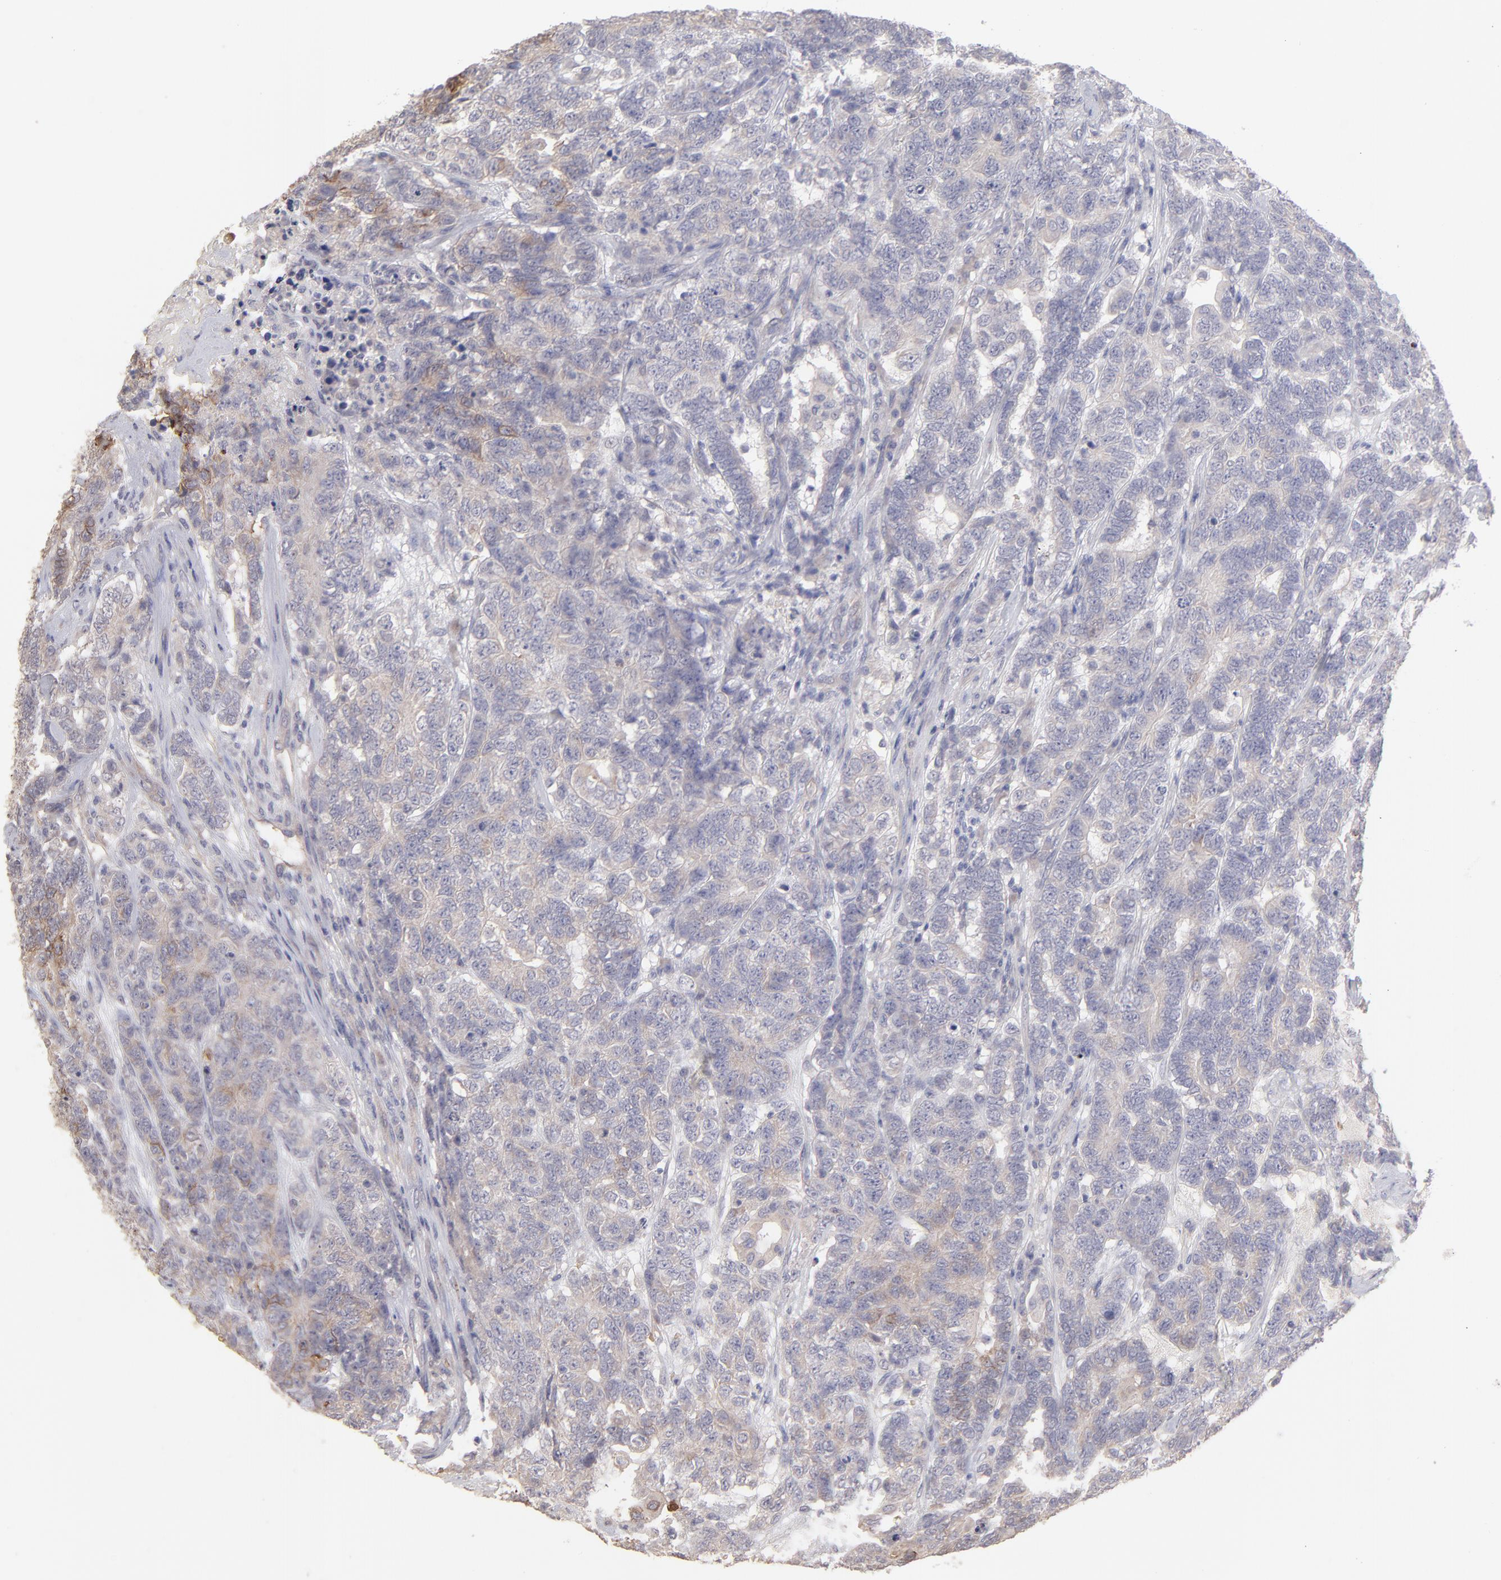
{"staining": {"intensity": "weak", "quantity": ">75%", "location": "cytoplasmic/membranous"}, "tissue": "testis cancer", "cell_type": "Tumor cells", "image_type": "cancer", "snomed": [{"axis": "morphology", "description": "Carcinoma, Embryonal, NOS"}, {"axis": "topography", "description": "Testis"}], "caption": "Tumor cells demonstrate low levels of weak cytoplasmic/membranous staining in about >75% of cells in human embryonal carcinoma (testis).", "gene": "F13B", "patient": {"sex": "male", "age": 26}}